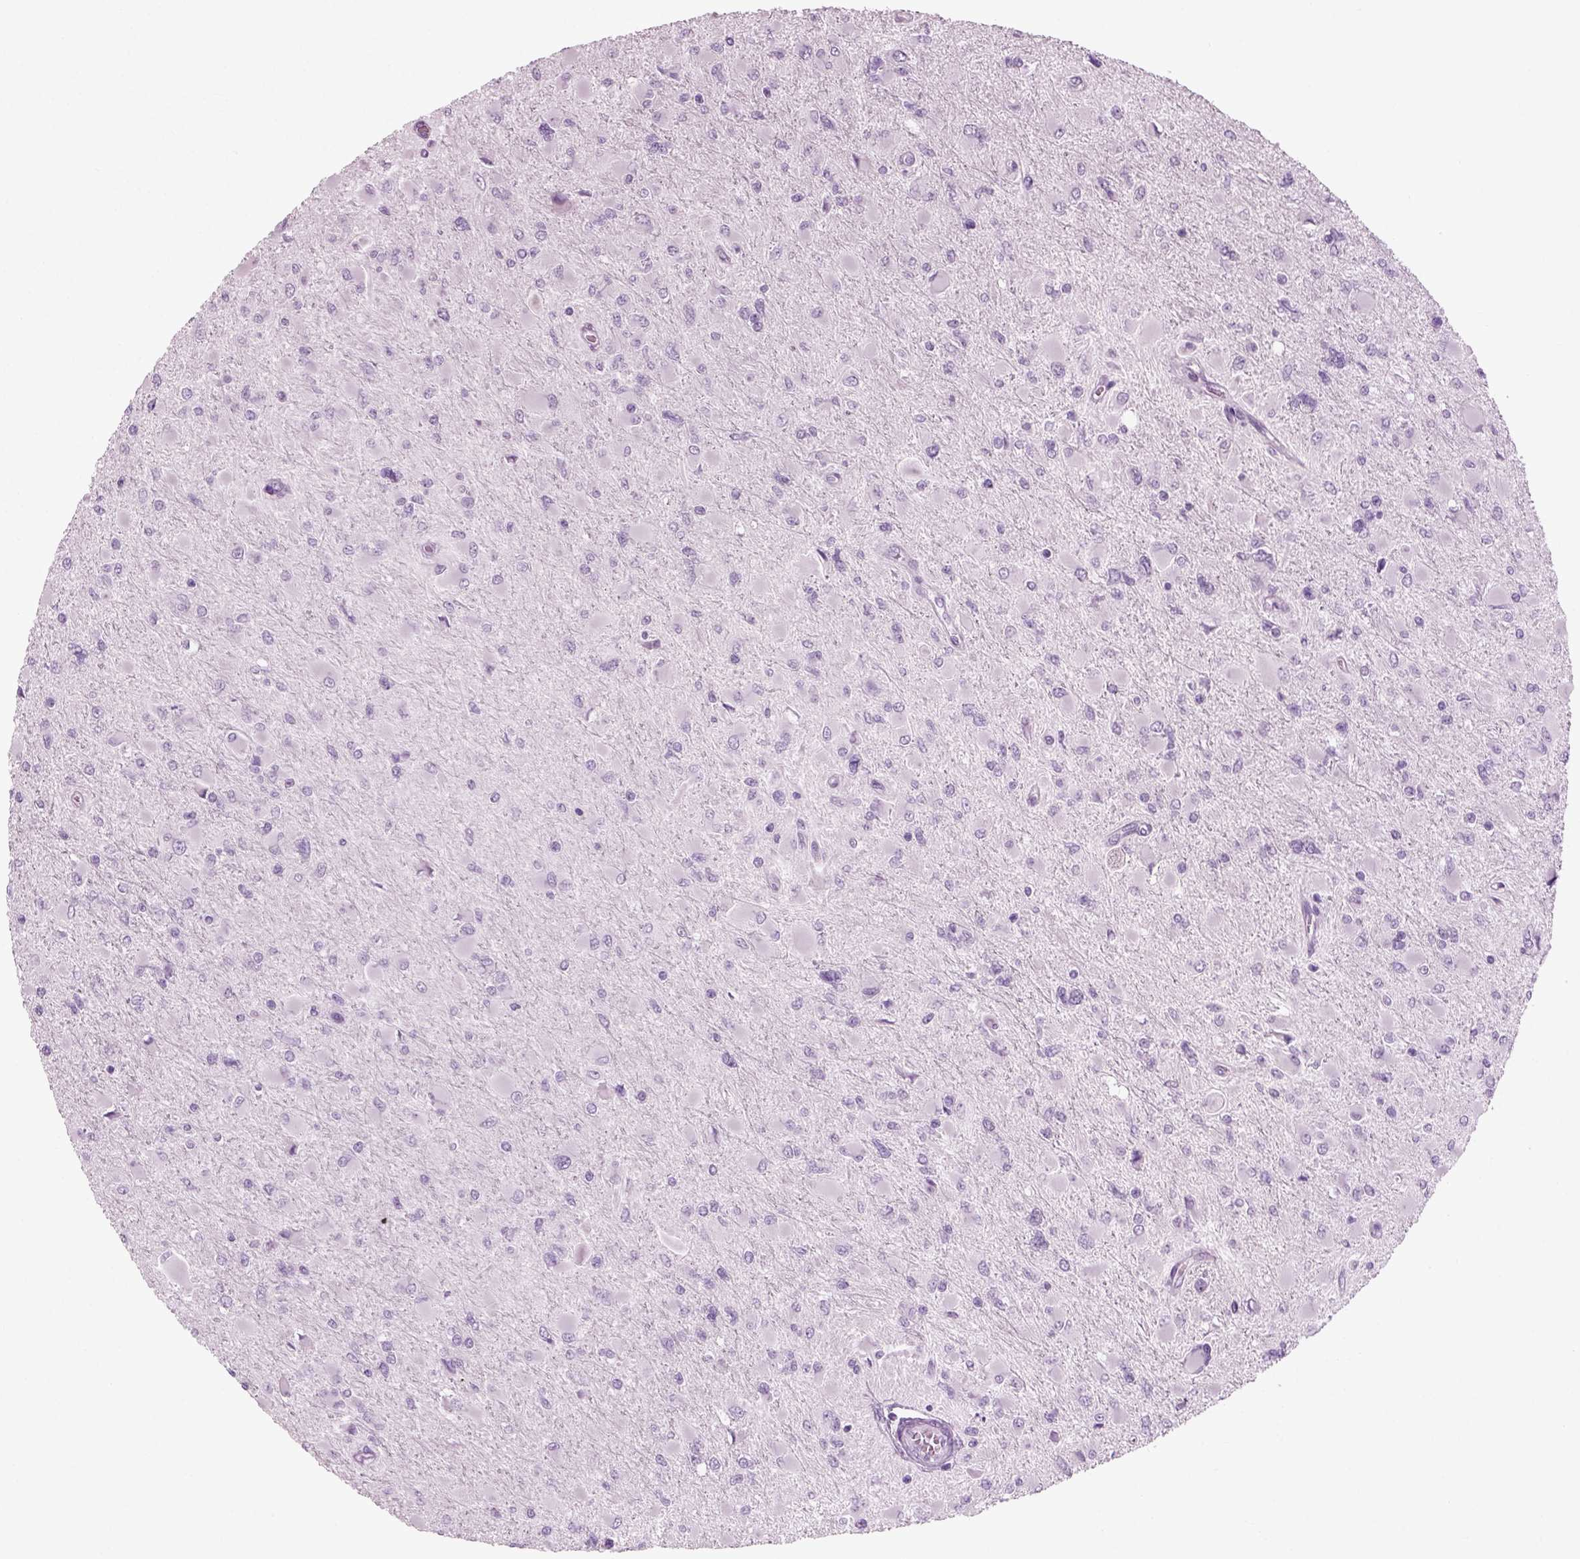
{"staining": {"intensity": "negative", "quantity": "none", "location": "none"}, "tissue": "glioma", "cell_type": "Tumor cells", "image_type": "cancer", "snomed": [{"axis": "morphology", "description": "Glioma, malignant, High grade"}, {"axis": "topography", "description": "Cerebral cortex"}], "caption": "This is a image of immunohistochemistry staining of glioma, which shows no positivity in tumor cells.", "gene": "PRLH", "patient": {"sex": "female", "age": 36}}